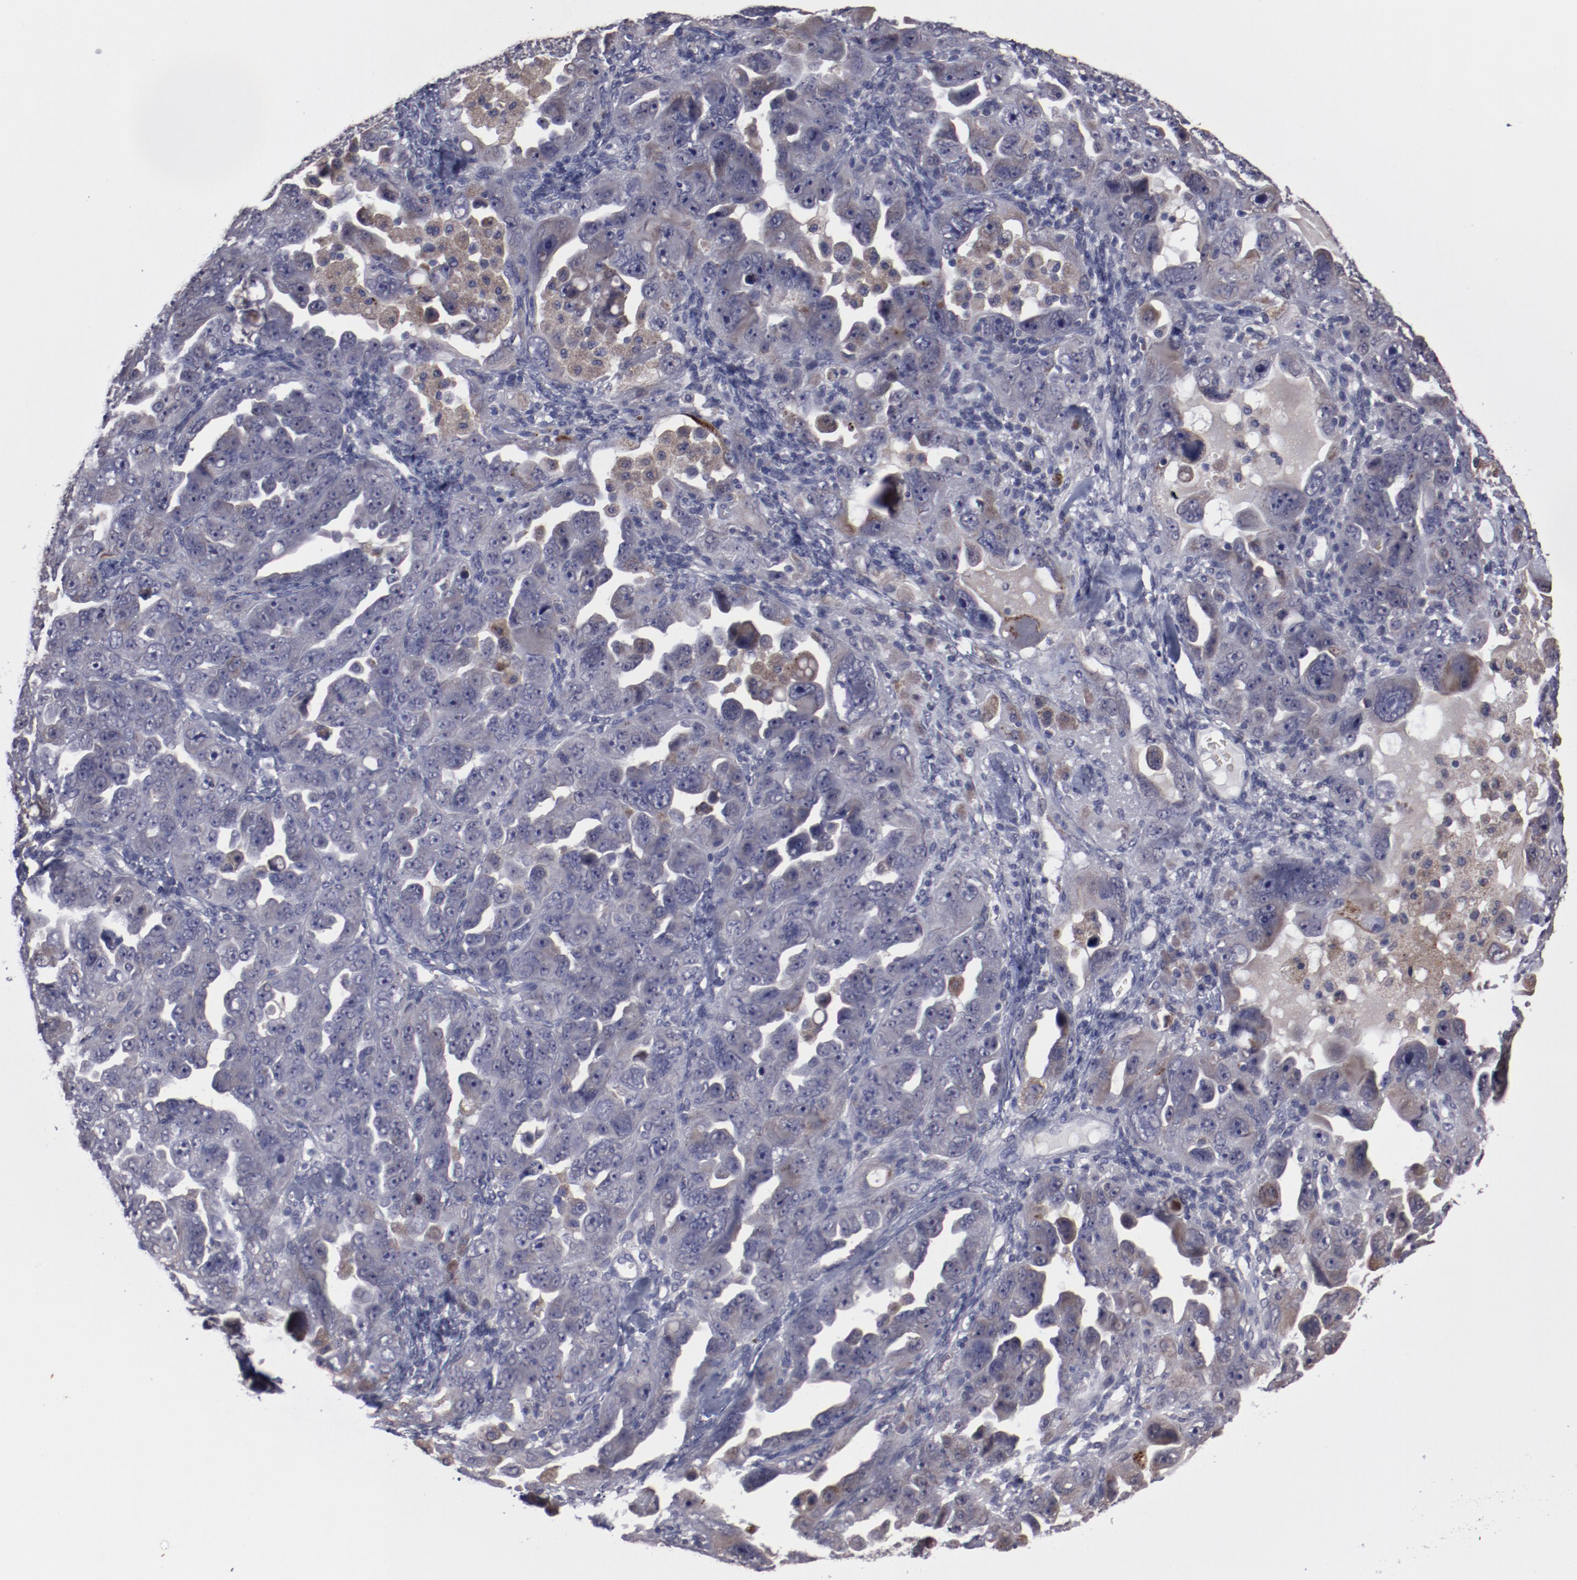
{"staining": {"intensity": "weak", "quantity": "<25%", "location": "cytoplasmic/membranous"}, "tissue": "ovarian cancer", "cell_type": "Tumor cells", "image_type": "cancer", "snomed": [{"axis": "morphology", "description": "Cystadenocarcinoma, serous, NOS"}, {"axis": "topography", "description": "Ovary"}], "caption": "The photomicrograph demonstrates no staining of tumor cells in ovarian cancer (serous cystadenocarcinoma).", "gene": "IL12A", "patient": {"sex": "female", "age": 66}}